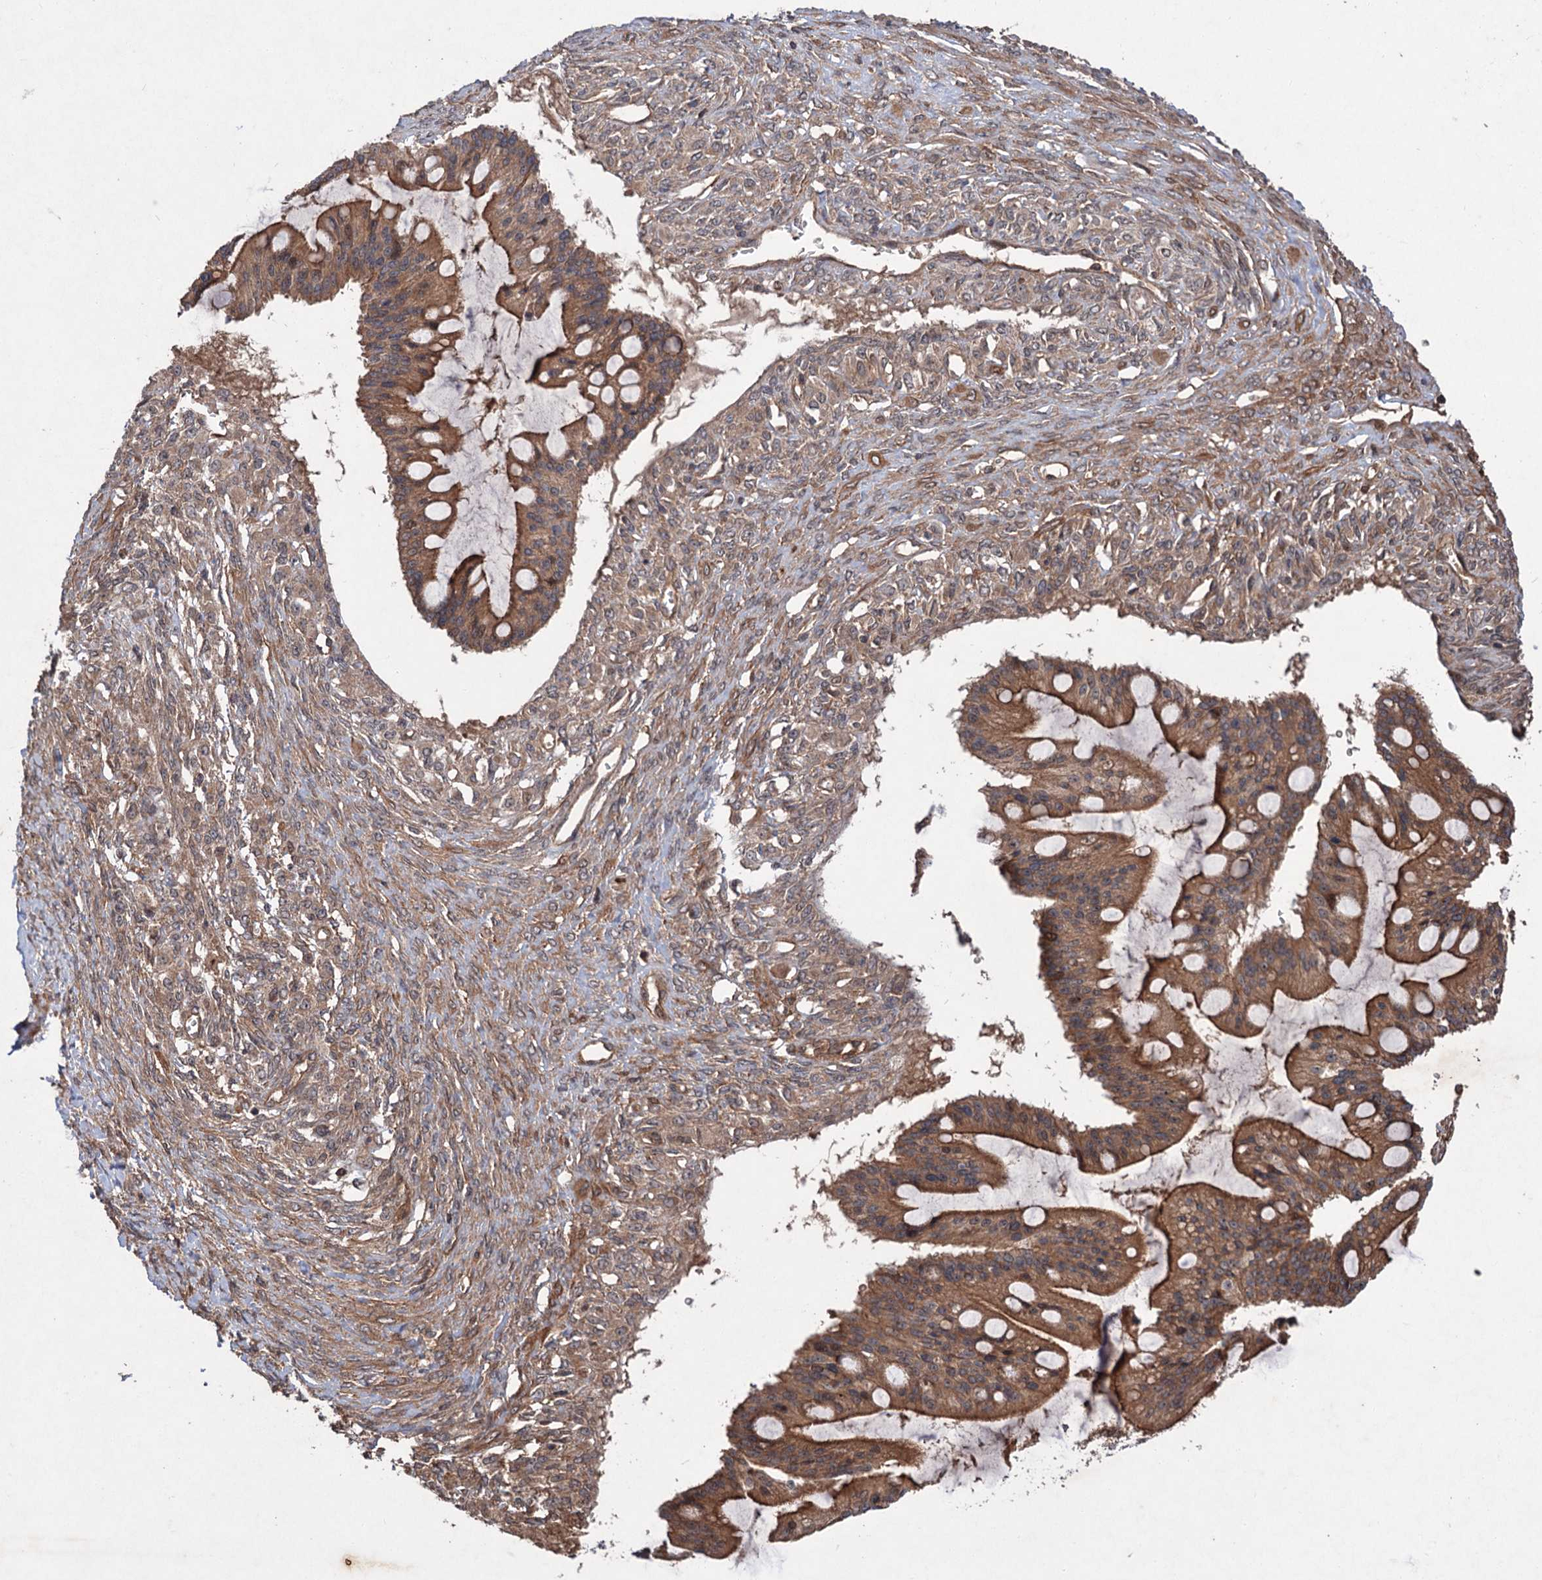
{"staining": {"intensity": "strong", "quantity": ">75%", "location": "cytoplasmic/membranous"}, "tissue": "ovarian cancer", "cell_type": "Tumor cells", "image_type": "cancer", "snomed": [{"axis": "morphology", "description": "Cystadenocarcinoma, mucinous, NOS"}, {"axis": "topography", "description": "Ovary"}], "caption": "Immunohistochemical staining of human ovarian cancer exhibits high levels of strong cytoplasmic/membranous protein positivity in approximately >75% of tumor cells. The staining was performed using DAB to visualize the protein expression in brown, while the nuclei were stained in blue with hematoxylin (Magnification: 20x).", "gene": "ADK", "patient": {"sex": "female", "age": 73}}